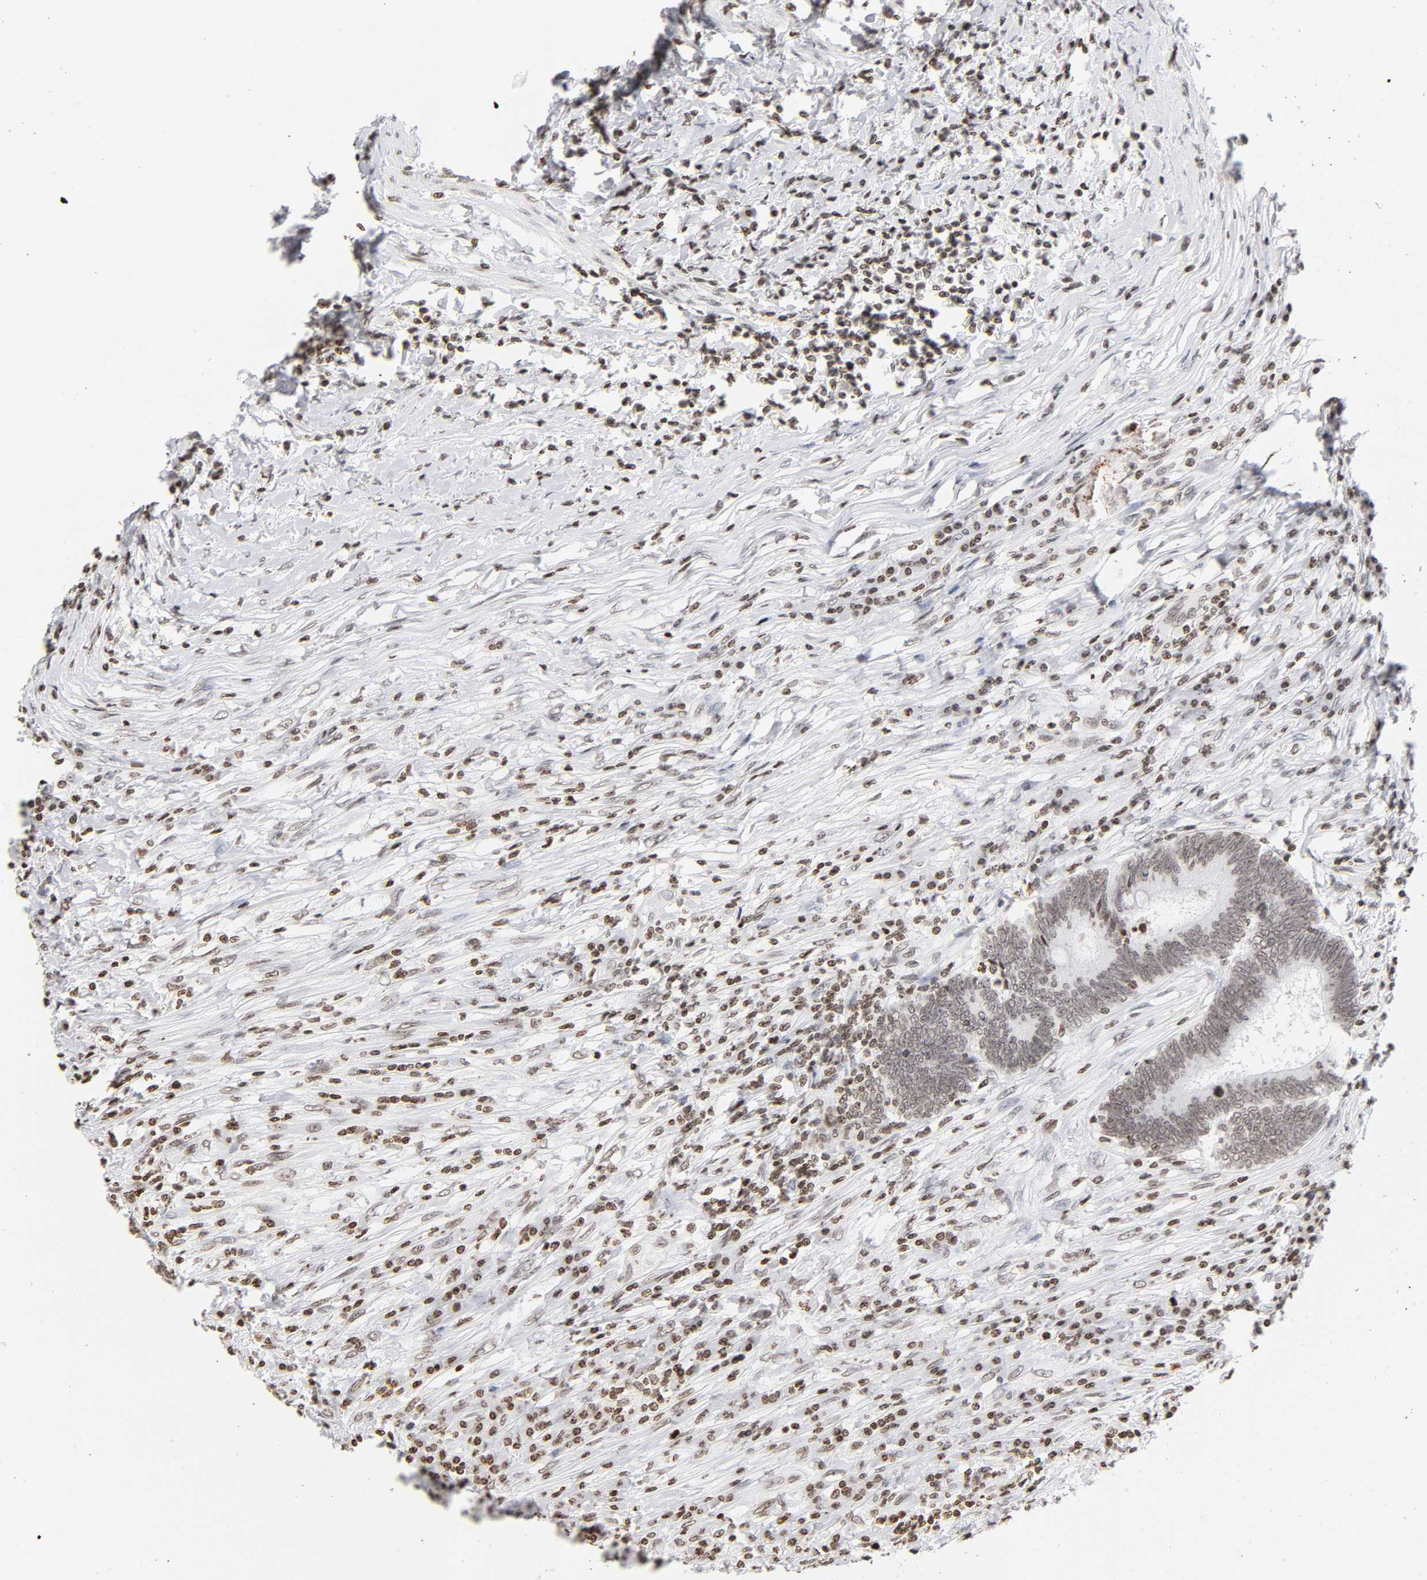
{"staining": {"intensity": "weak", "quantity": ">75%", "location": "nuclear"}, "tissue": "colorectal cancer", "cell_type": "Tumor cells", "image_type": "cancer", "snomed": [{"axis": "morphology", "description": "Adenocarcinoma, NOS"}, {"axis": "topography", "description": "Colon"}], "caption": "This is a micrograph of immunohistochemistry (IHC) staining of colorectal cancer, which shows weak staining in the nuclear of tumor cells.", "gene": "H2AC12", "patient": {"sex": "female", "age": 78}}